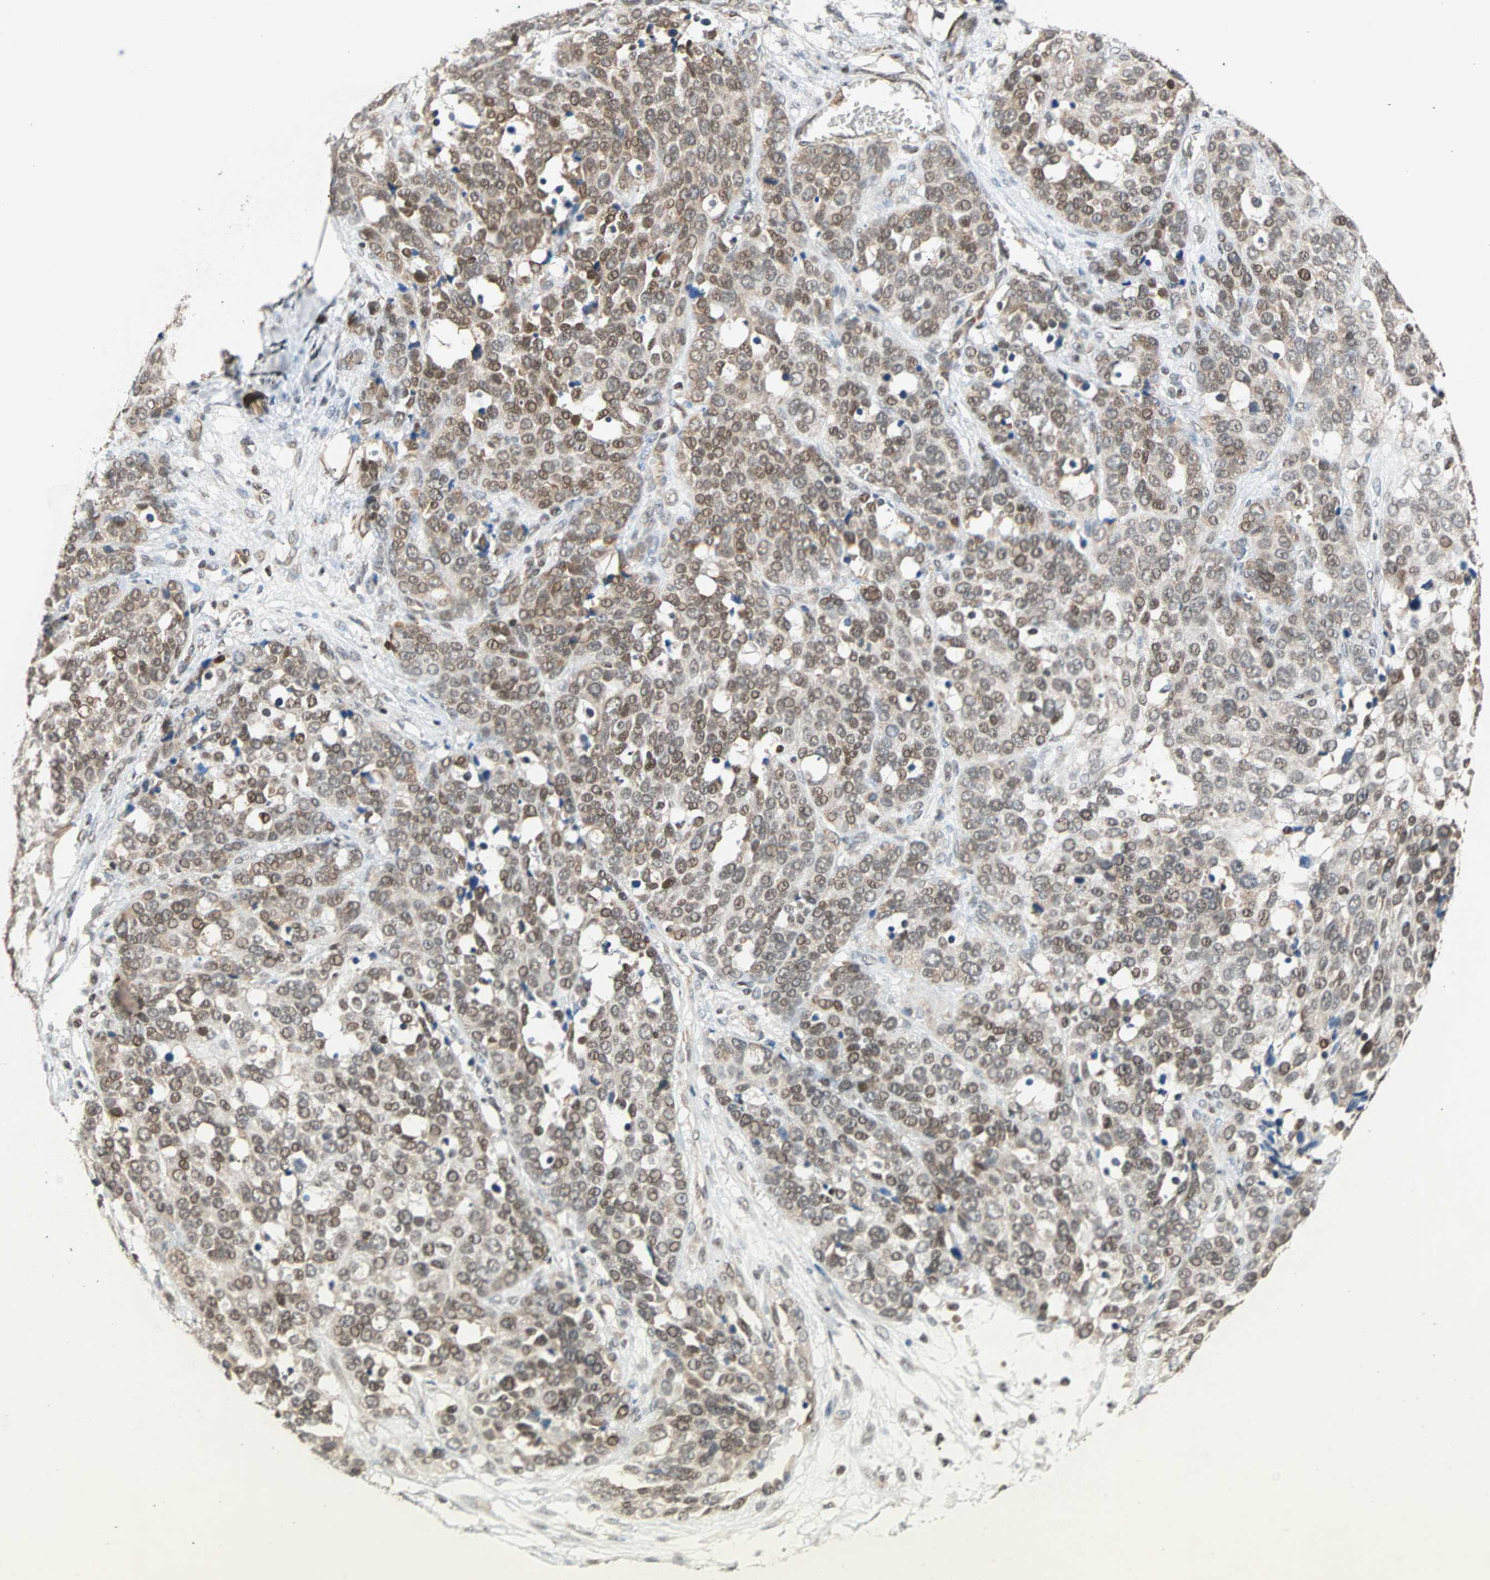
{"staining": {"intensity": "weak", "quantity": ">75%", "location": "nuclear"}, "tissue": "ovarian cancer", "cell_type": "Tumor cells", "image_type": "cancer", "snomed": [{"axis": "morphology", "description": "Cystadenocarcinoma, serous, NOS"}, {"axis": "topography", "description": "Ovary"}], "caption": "Brown immunohistochemical staining in ovarian cancer reveals weak nuclear positivity in approximately >75% of tumor cells.", "gene": "DAZAP1", "patient": {"sex": "female", "age": 44}}